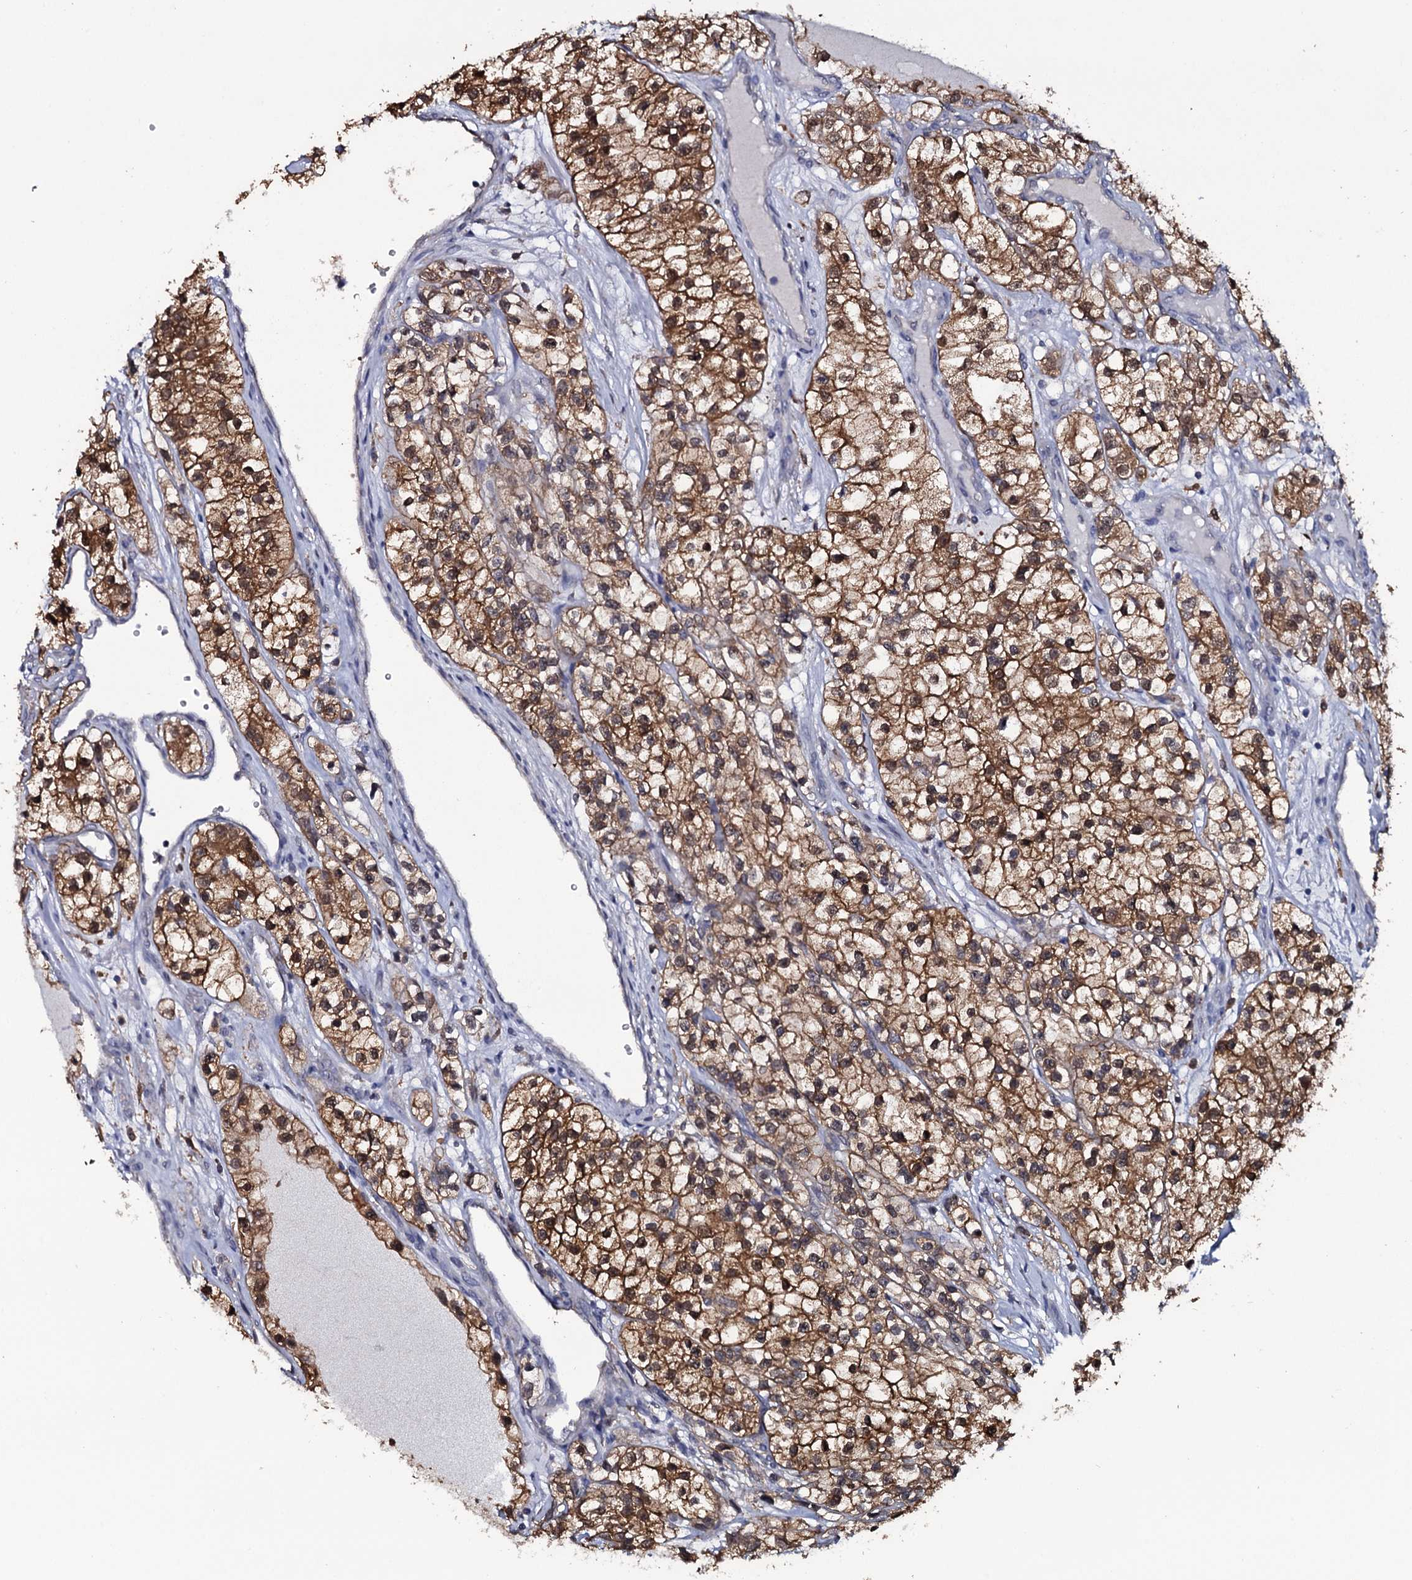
{"staining": {"intensity": "strong", "quantity": ">75%", "location": "cytoplasmic/membranous"}, "tissue": "renal cancer", "cell_type": "Tumor cells", "image_type": "cancer", "snomed": [{"axis": "morphology", "description": "Adenocarcinoma, NOS"}, {"axis": "topography", "description": "Kidney"}], "caption": "Adenocarcinoma (renal) stained with a protein marker displays strong staining in tumor cells.", "gene": "CRYL1", "patient": {"sex": "female", "age": 57}}